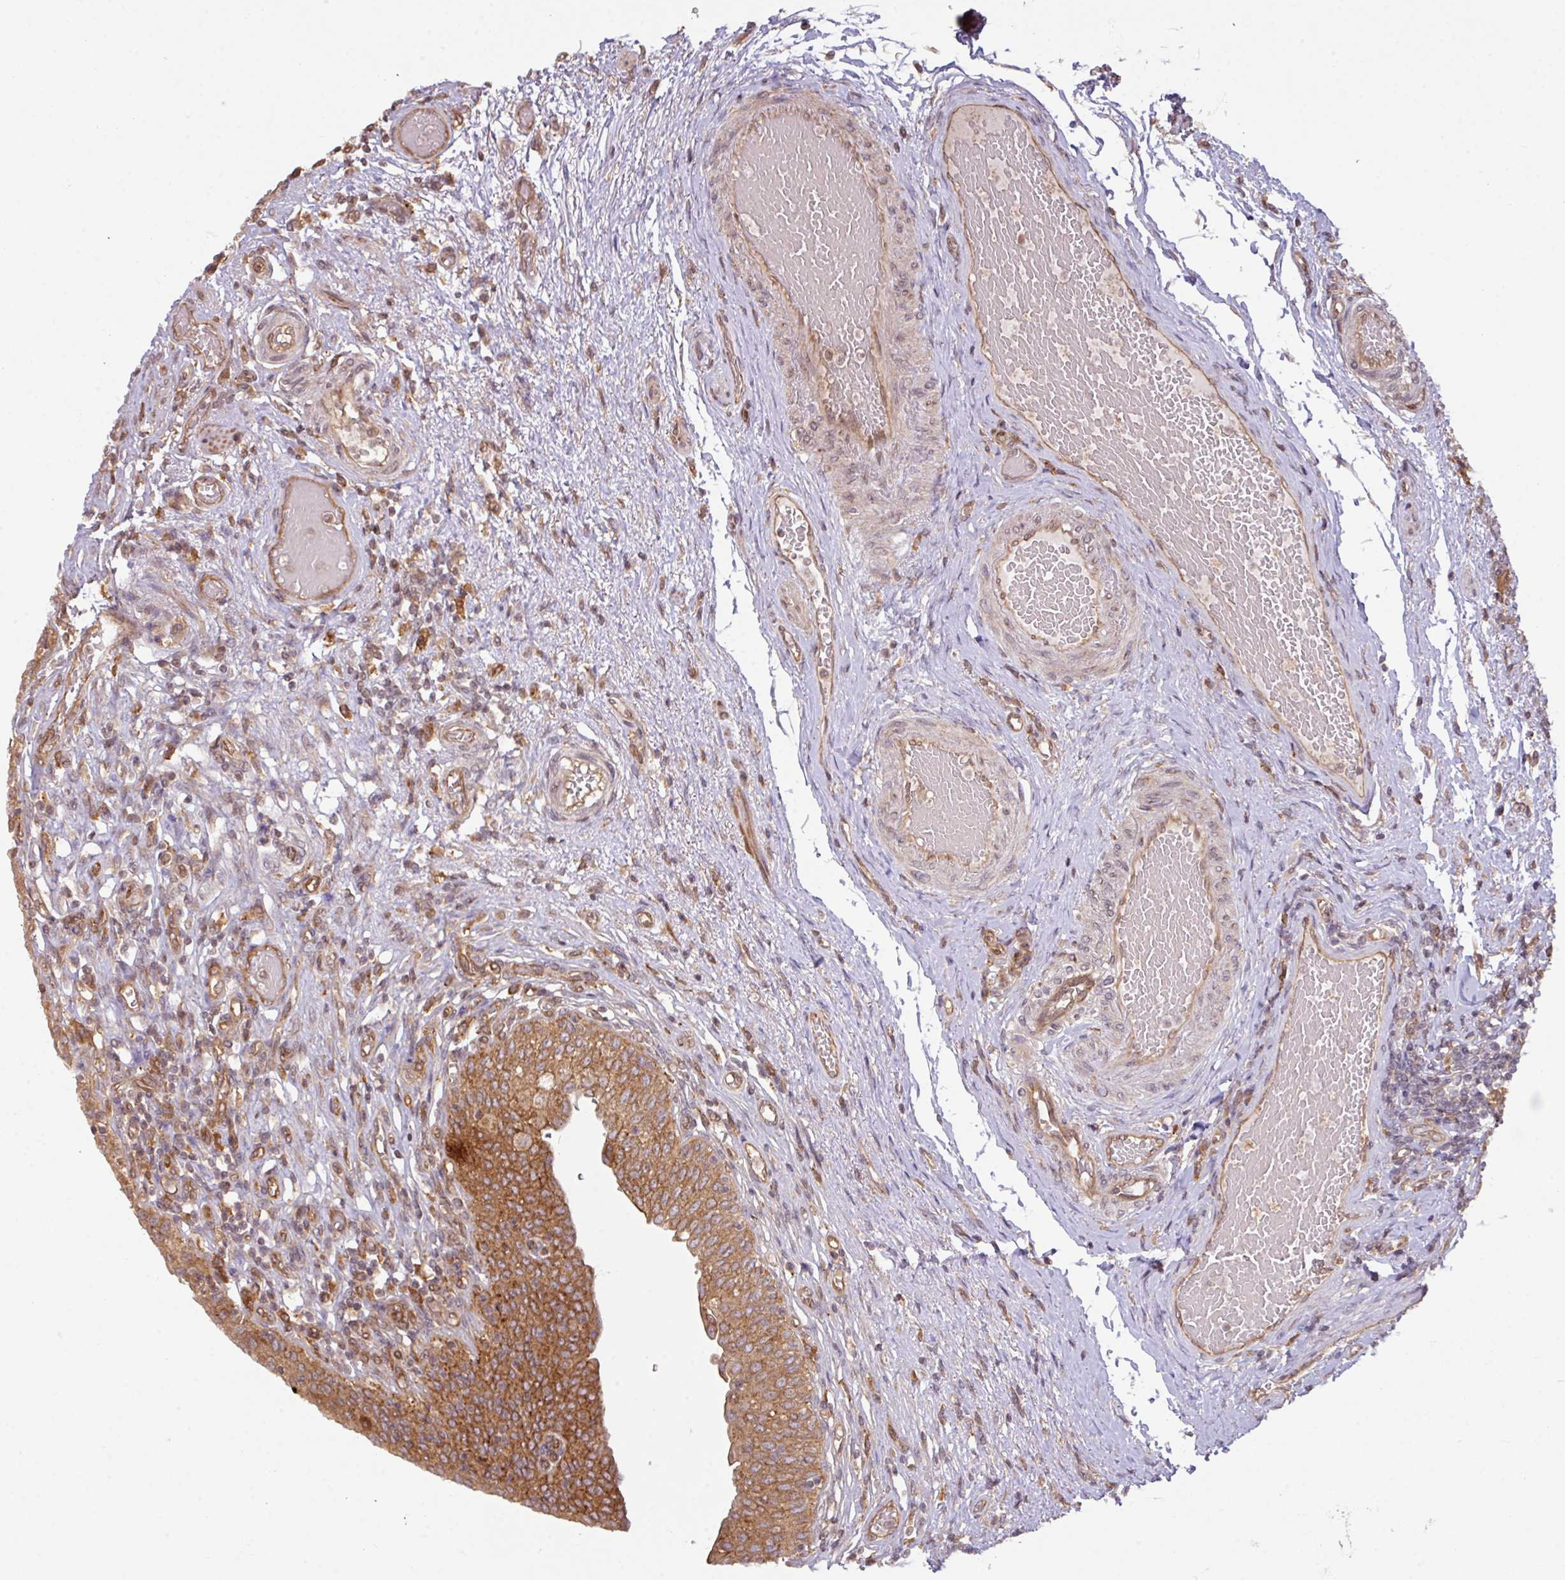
{"staining": {"intensity": "moderate", "quantity": ">75%", "location": "cytoplasmic/membranous"}, "tissue": "urinary bladder", "cell_type": "Urothelial cells", "image_type": "normal", "snomed": [{"axis": "morphology", "description": "Normal tissue, NOS"}, {"axis": "topography", "description": "Urinary bladder"}], "caption": "About >75% of urothelial cells in benign human urinary bladder reveal moderate cytoplasmic/membranous protein positivity as visualized by brown immunohistochemical staining.", "gene": "CYFIP2", "patient": {"sex": "male", "age": 71}}